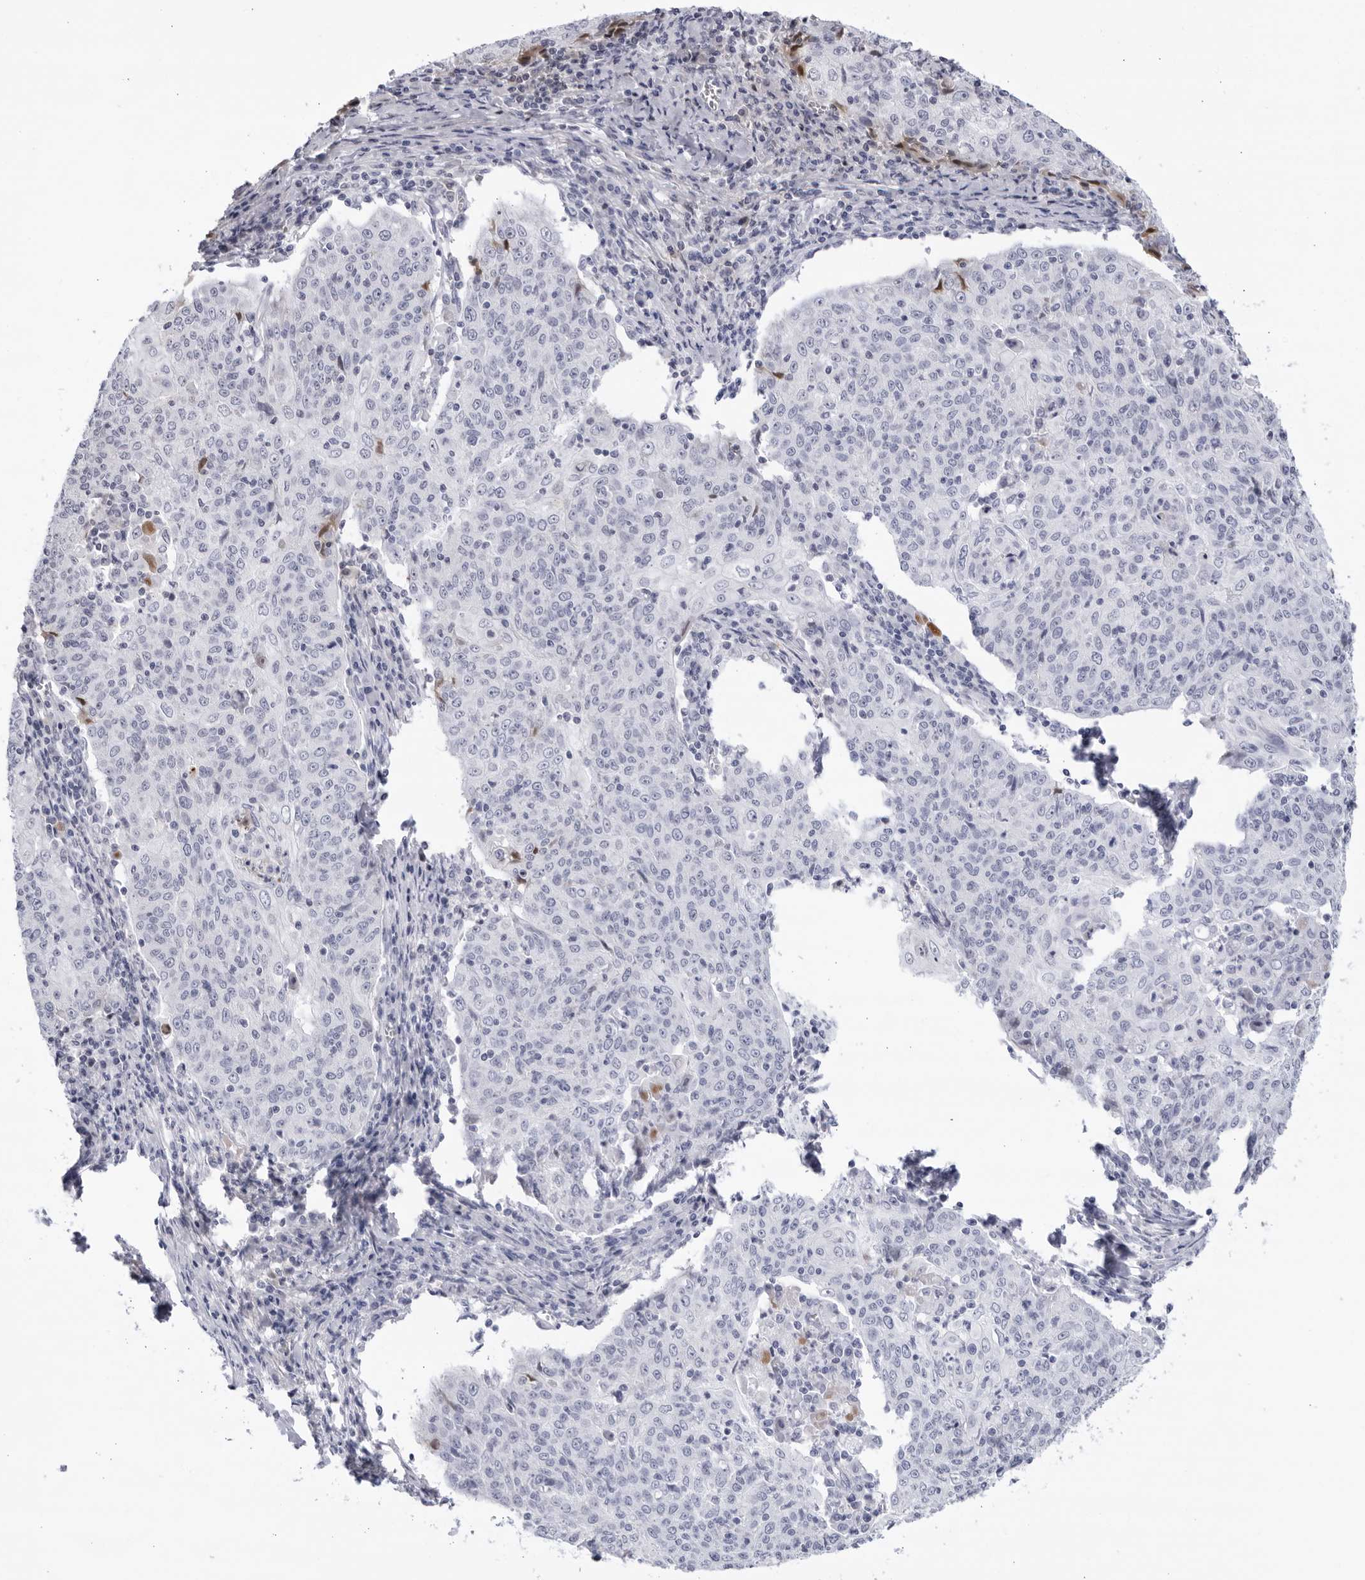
{"staining": {"intensity": "negative", "quantity": "none", "location": "none"}, "tissue": "cervical cancer", "cell_type": "Tumor cells", "image_type": "cancer", "snomed": [{"axis": "morphology", "description": "Squamous cell carcinoma, NOS"}, {"axis": "topography", "description": "Cervix"}], "caption": "High magnification brightfield microscopy of cervical squamous cell carcinoma stained with DAB (3,3'-diaminobenzidine) (brown) and counterstained with hematoxylin (blue): tumor cells show no significant positivity. The staining is performed using DAB brown chromogen with nuclei counter-stained in using hematoxylin.", "gene": "CNBD1", "patient": {"sex": "female", "age": 48}}